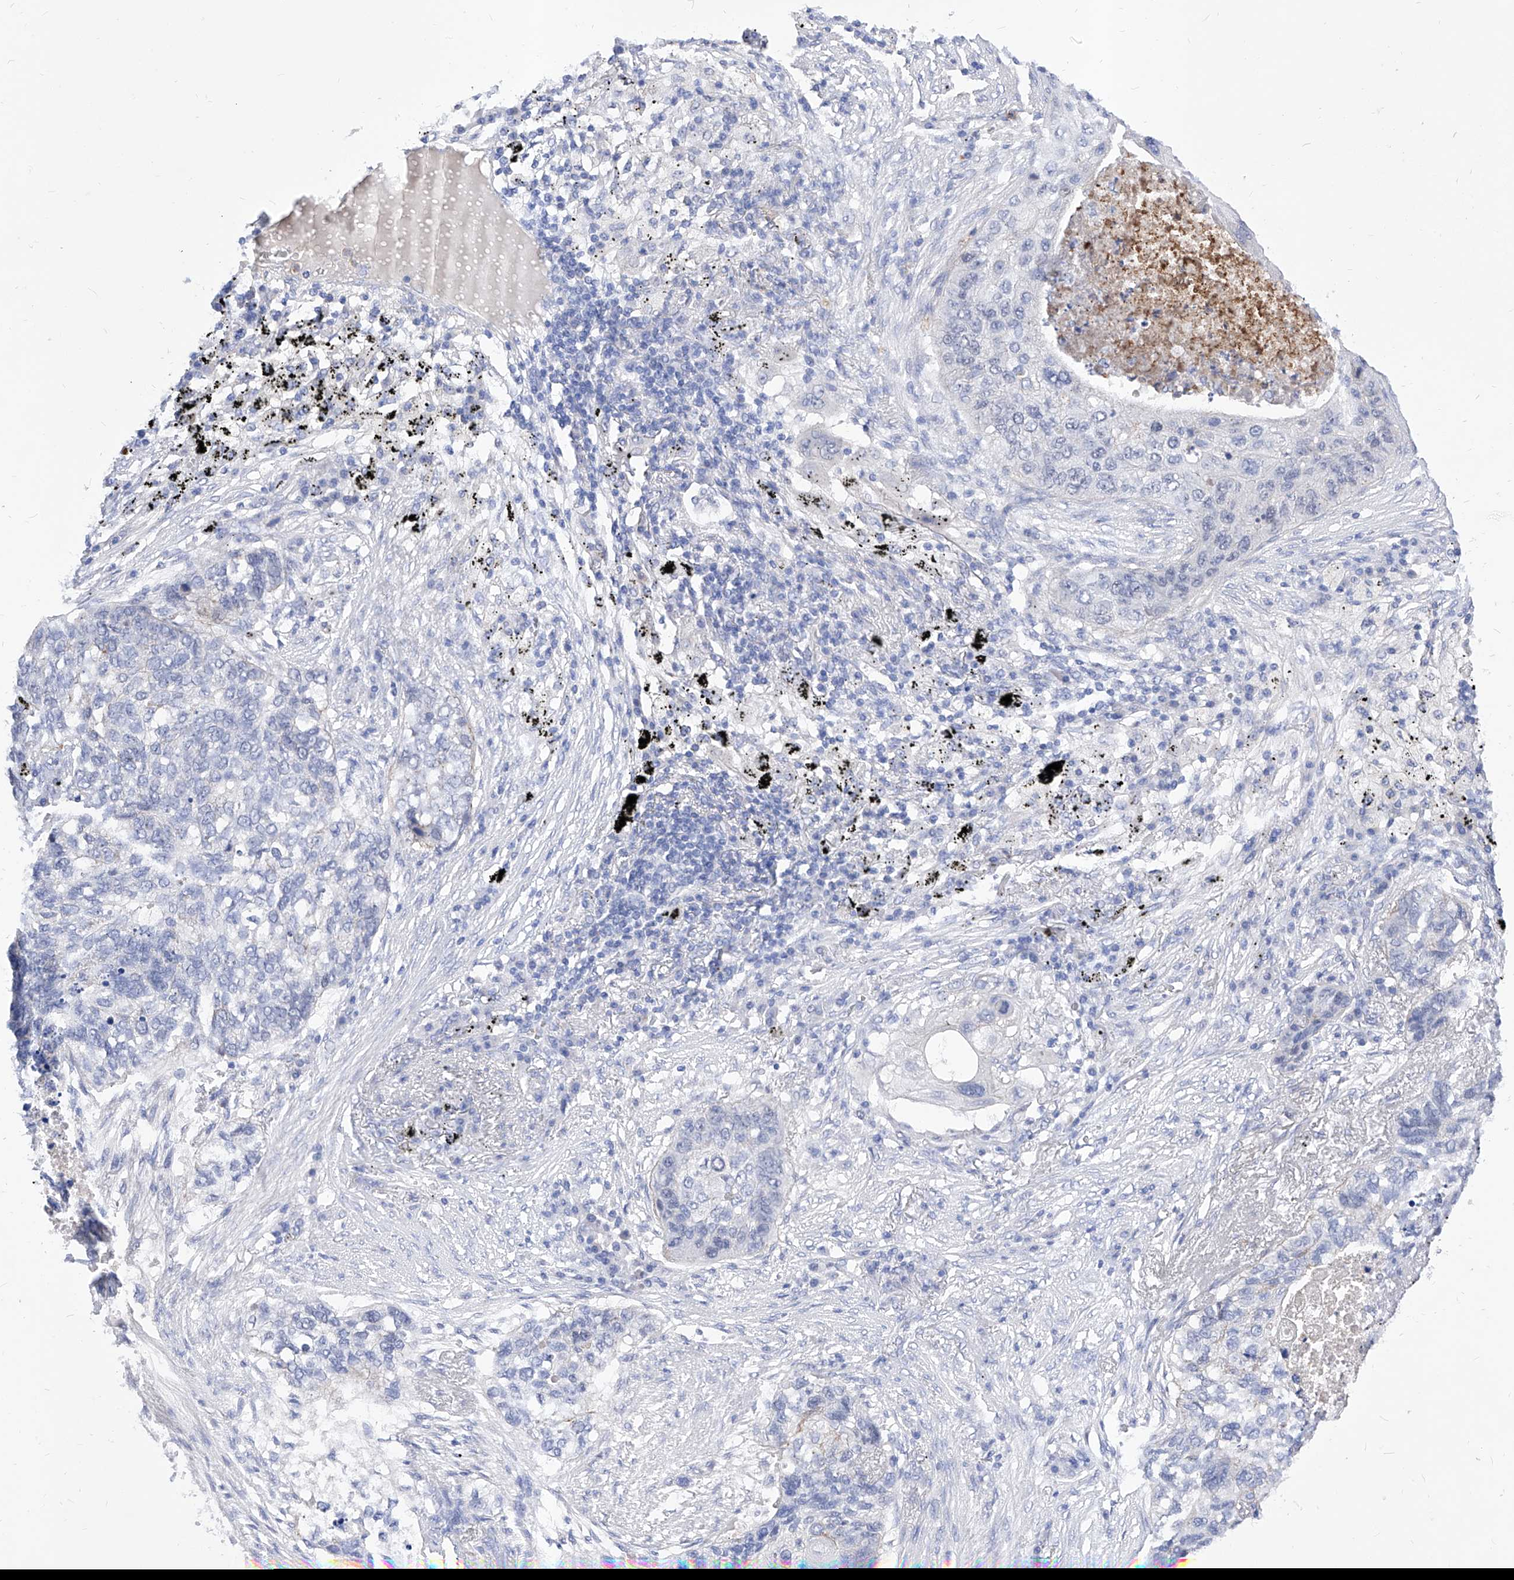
{"staining": {"intensity": "negative", "quantity": "none", "location": "none"}, "tissue": "lung cancer", "cell_type": "Tumor cells", "image_type": "cancer", "snomed": [{"axis": "morphology", "description": "Squamous cell carcinoma, NOS"}, {"axis": "topography", "description": "Lung"}], "caption": "This is an immunohistochemistry histopathology image of human squamous cell carcinoma (lung). There is no positivity in tumor cells.", "gene": "VAX1", "patient": {"sex": "female", "age": 63}}